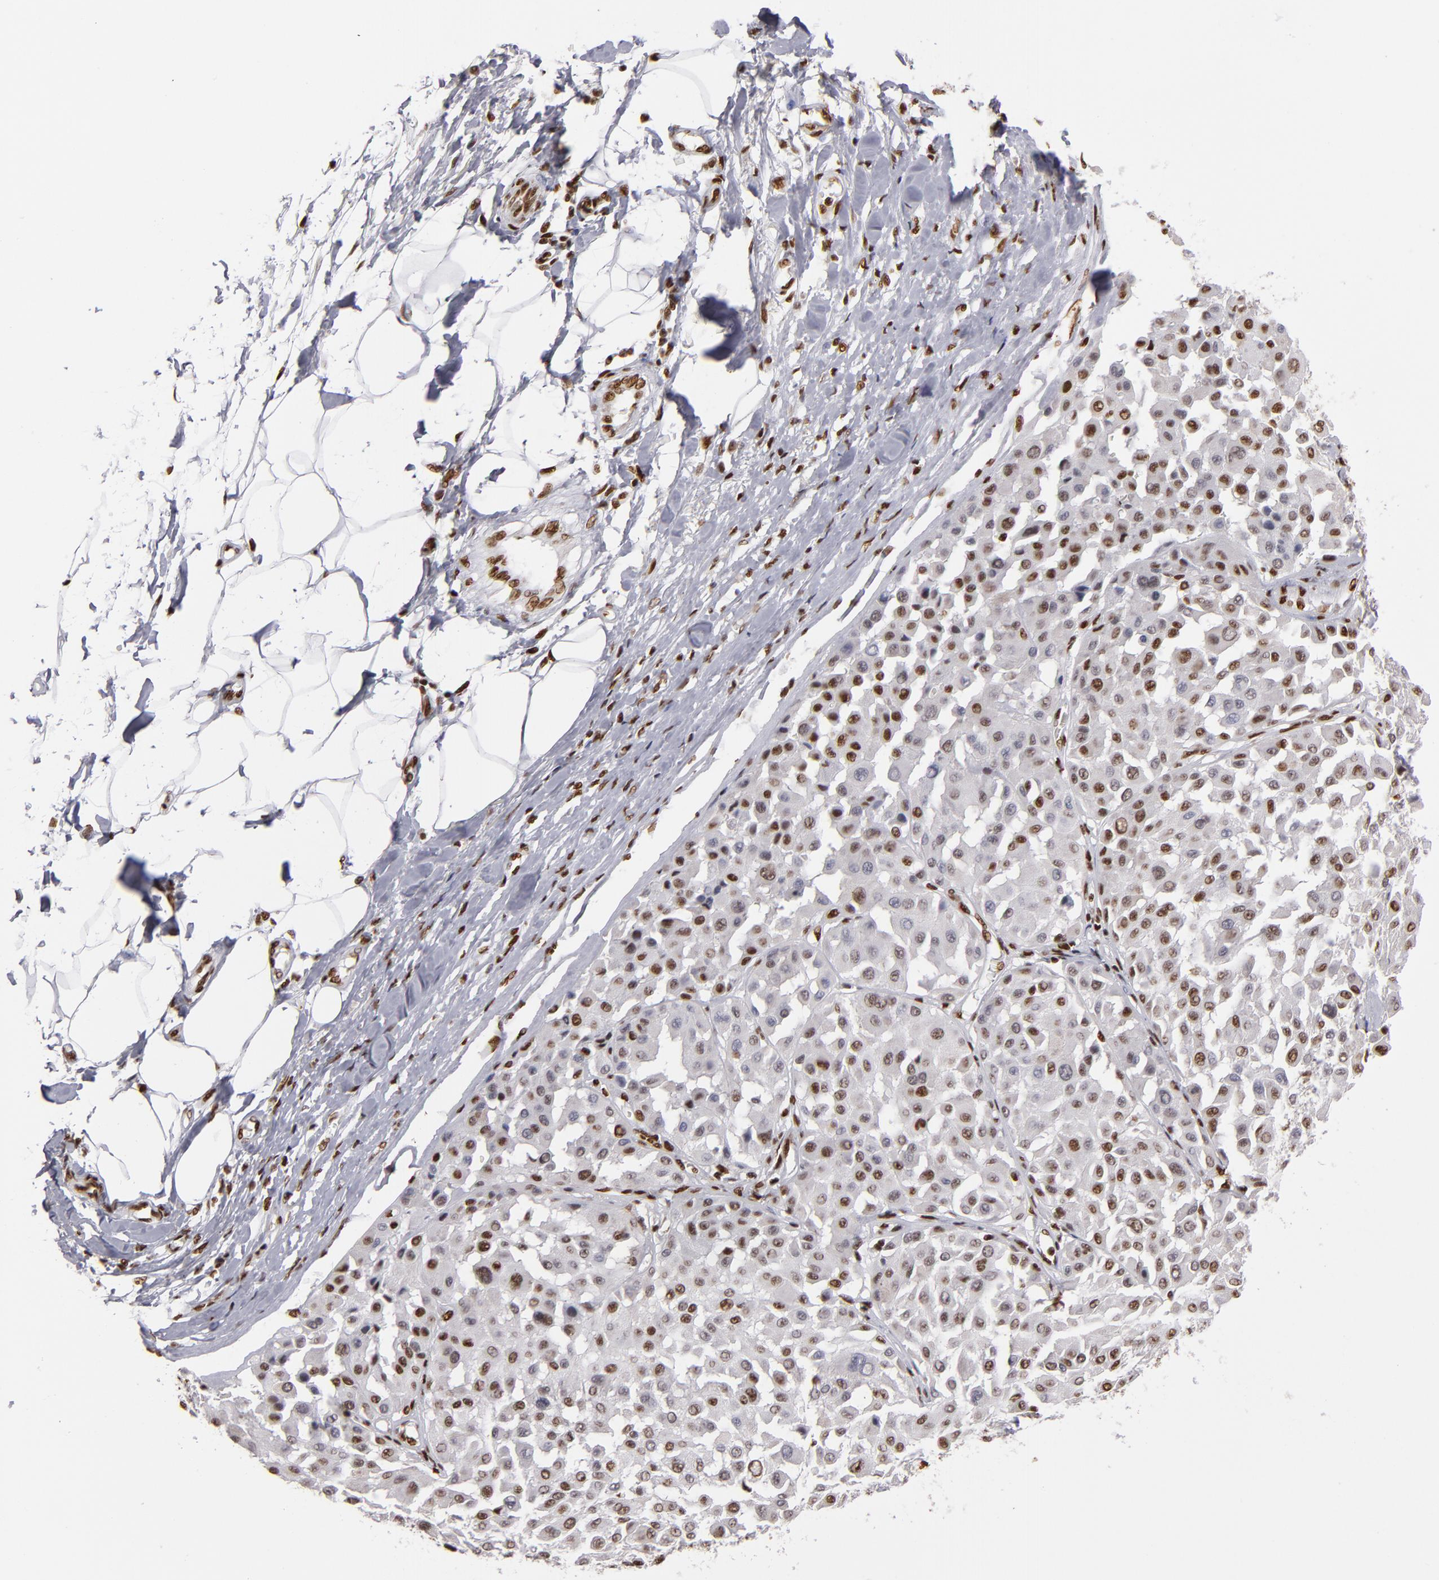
{"staining": {"intensity": "moderate", "quantity": "25%-75%", "location": "nuclear"}, "tissue": "melanoma", "cell_type": "Tumor cells", "image_type": "cancer", "snomed": [{"axis": "morphology", "description": "Malignant melanoma, Metastatic site"}, {"axis": "topography", "description": "Soft tissue"}], "caption": "Human melanoma stained with a brown dye displays moderate nuclear positive positivity in about 25%-75% of tumor cells.", "gene": "MRE11", "patient": {"sex": "male", "age": 41}}